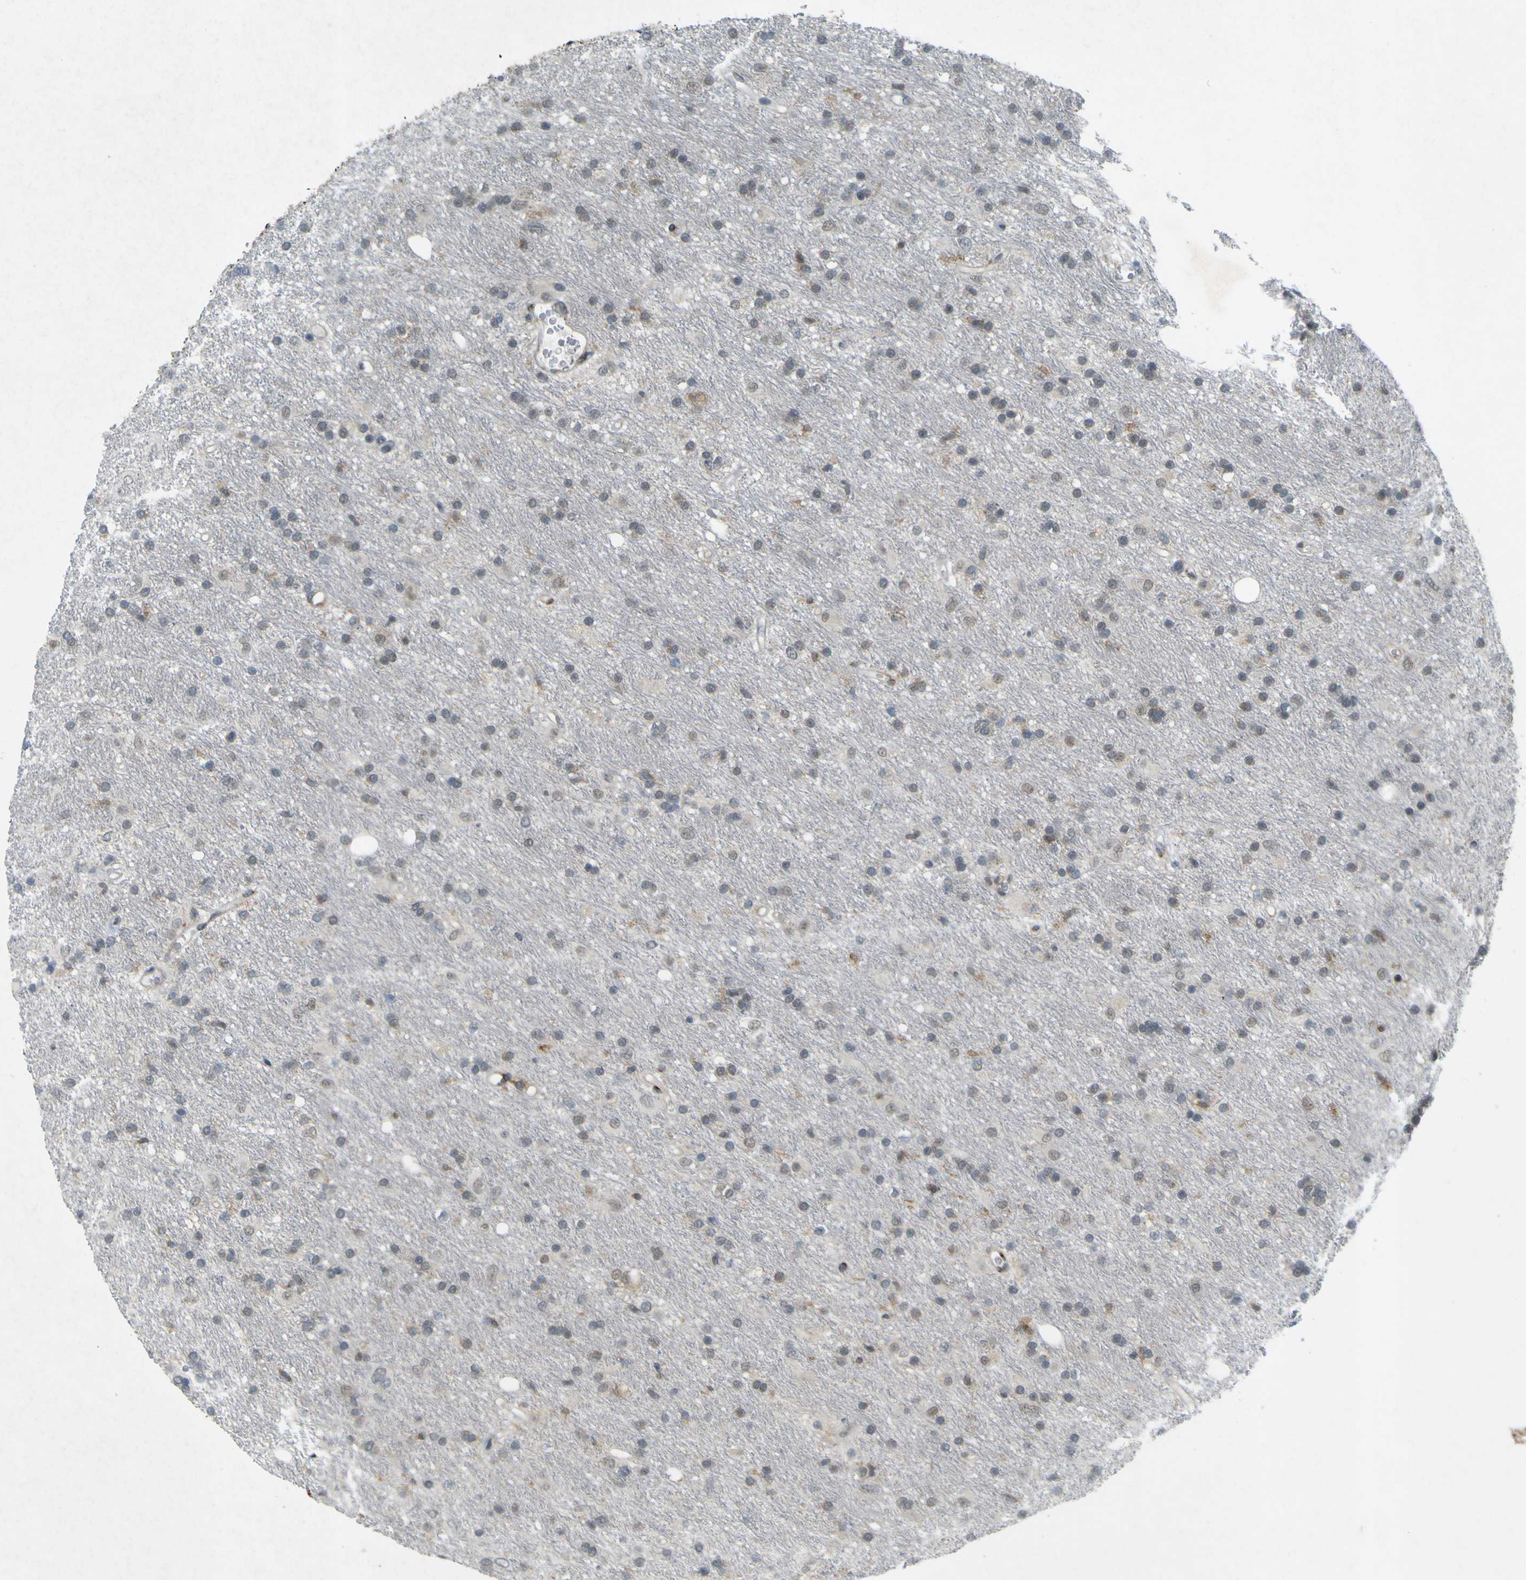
{"staining": {"intensity": "negative", "quantity": "none", "location": "none"}, "tissue": "glioma", "cell_type": "Tumor cells", "image_type": "cancer", "snomed": [{"axis": "morphology", "description": "Glioma, malignant, Low grade"}, {"axis": "topography", "description": "Brain"}], "caption": "An immunohistochemistry image of malignant glioma (low-grade) is shown. There is no staining in tumor cells of malignant glioma (low-grade).", "gene": "IGF2R", "patient": {"sex": "male", "age": 77}}